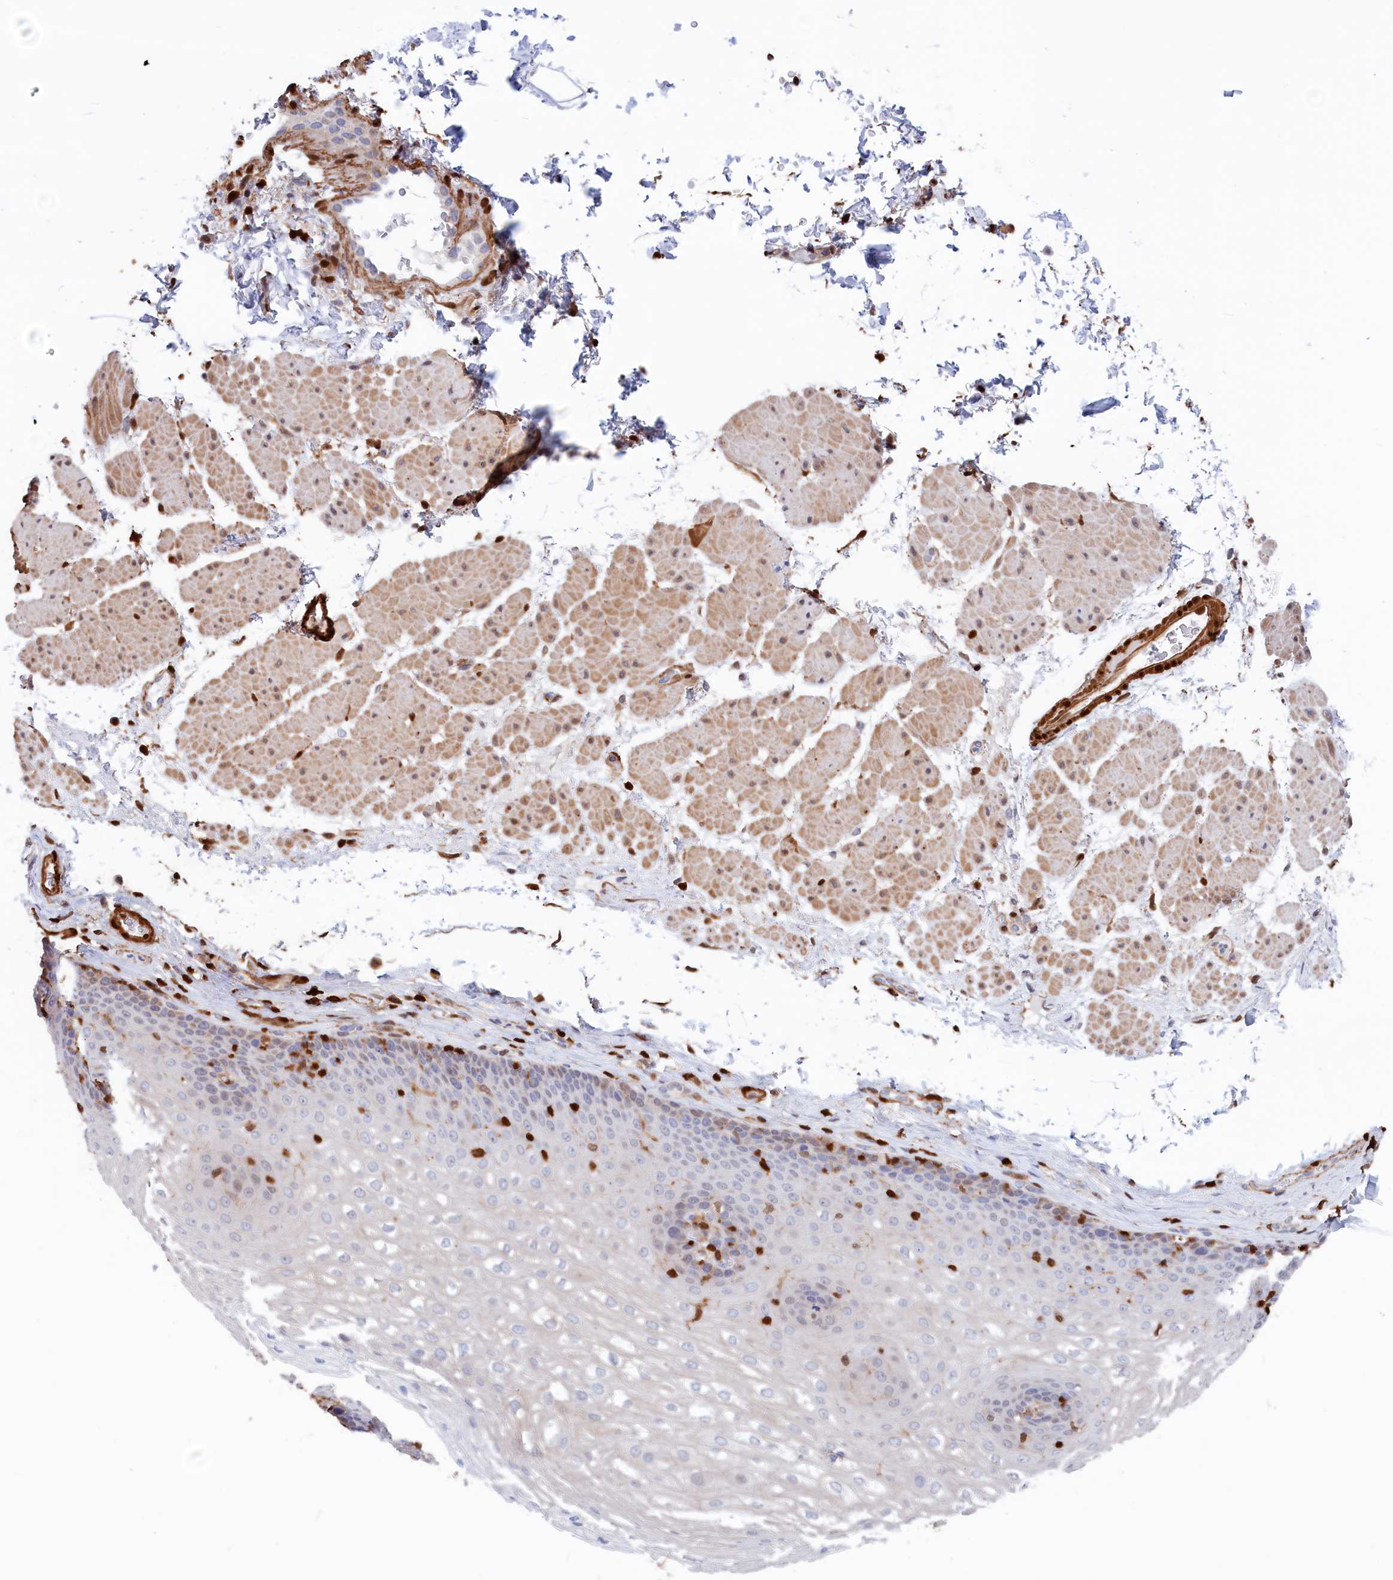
{"staining": {"intensity": "negative", "quantity": "none", "location": "none"}, "tissue": "esophagus", "cell_type": "Squamous epithelial cells", "image_type": "normal", "snomed": [{"axis": "morphology", "description": "Normal tissue, NOS"}, {"axis": "topography", "description": "Esophagus"}], "caption": "This photomicrograph is of benign esophagus stained with IHC to label a protein in brown with the nuclei are counter-stained blue. There is no positivity in squamous epithelial cells. The staining was performed using DAB (3,3'-diaminobenzidine) to visualize the protein expression in brown, while the nuclei were stained in blue with hematoxylin (Magnification: 20x).", "gene": "CRIP1", "patient": {"sex": "female", "age": 66}}